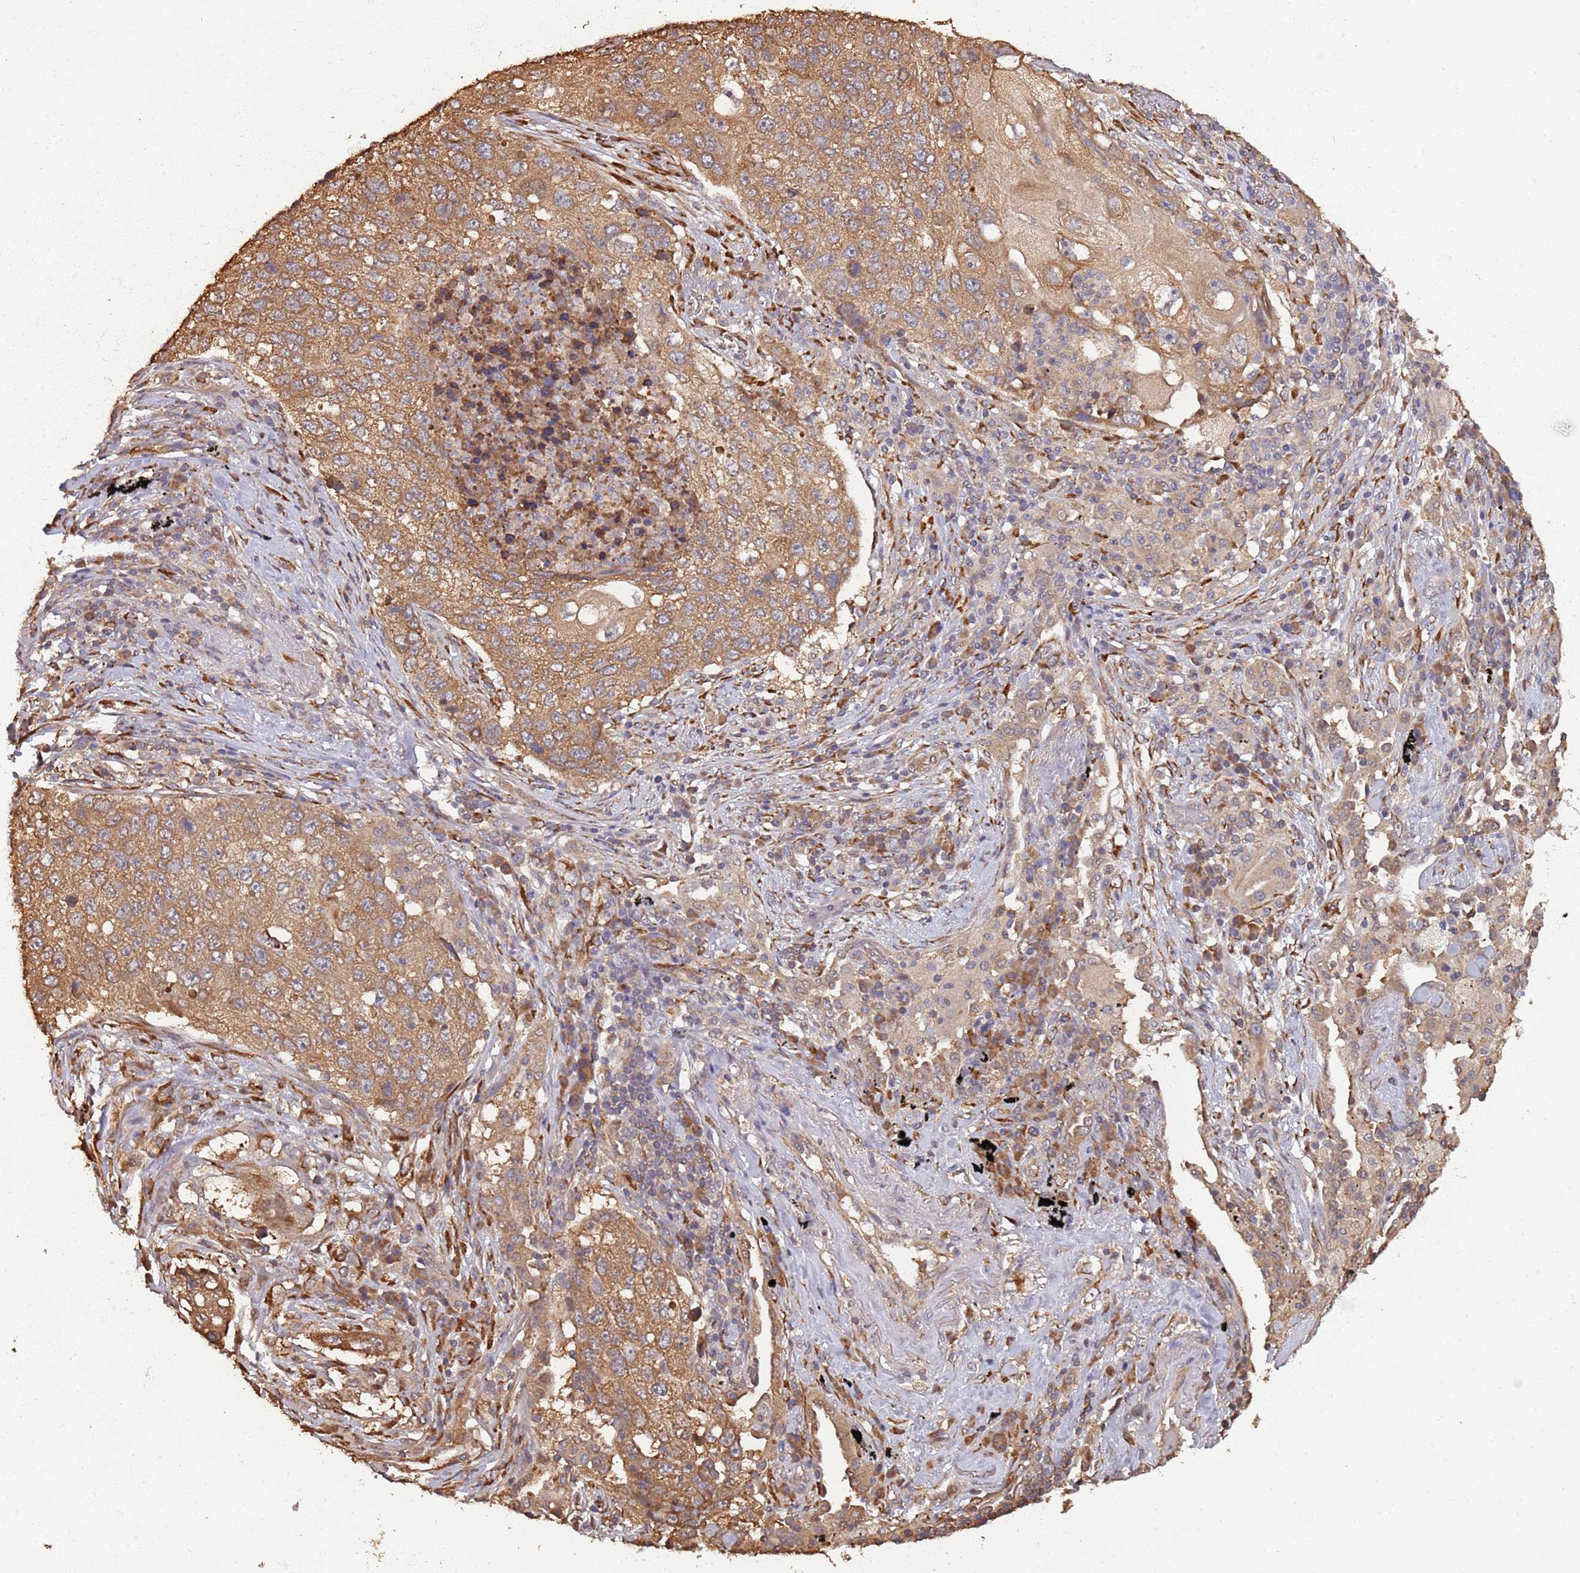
{"staining": {"intensity": "moderate", "quantity": ">75%", "location": "cytoplasmic/membranous"}, "tissue": "lung cancer", "cell_type": "Tumor cells", "image_type": "cancer", "snomed": [{"axis": "morphology", "description": "Squamous cell carcinoma, NOS"}, {"axis": "topography", "description": "Lung"}], "caption": "Protein analysis of squamous cell carcinoma (lung) tissue displays moderate cytoplasmic/membranous expression in approximately >75% of tumor cells. Nuclei are stained in blue.", "gene": "COG4", "patient": {"sex": "female", "age": 63}}